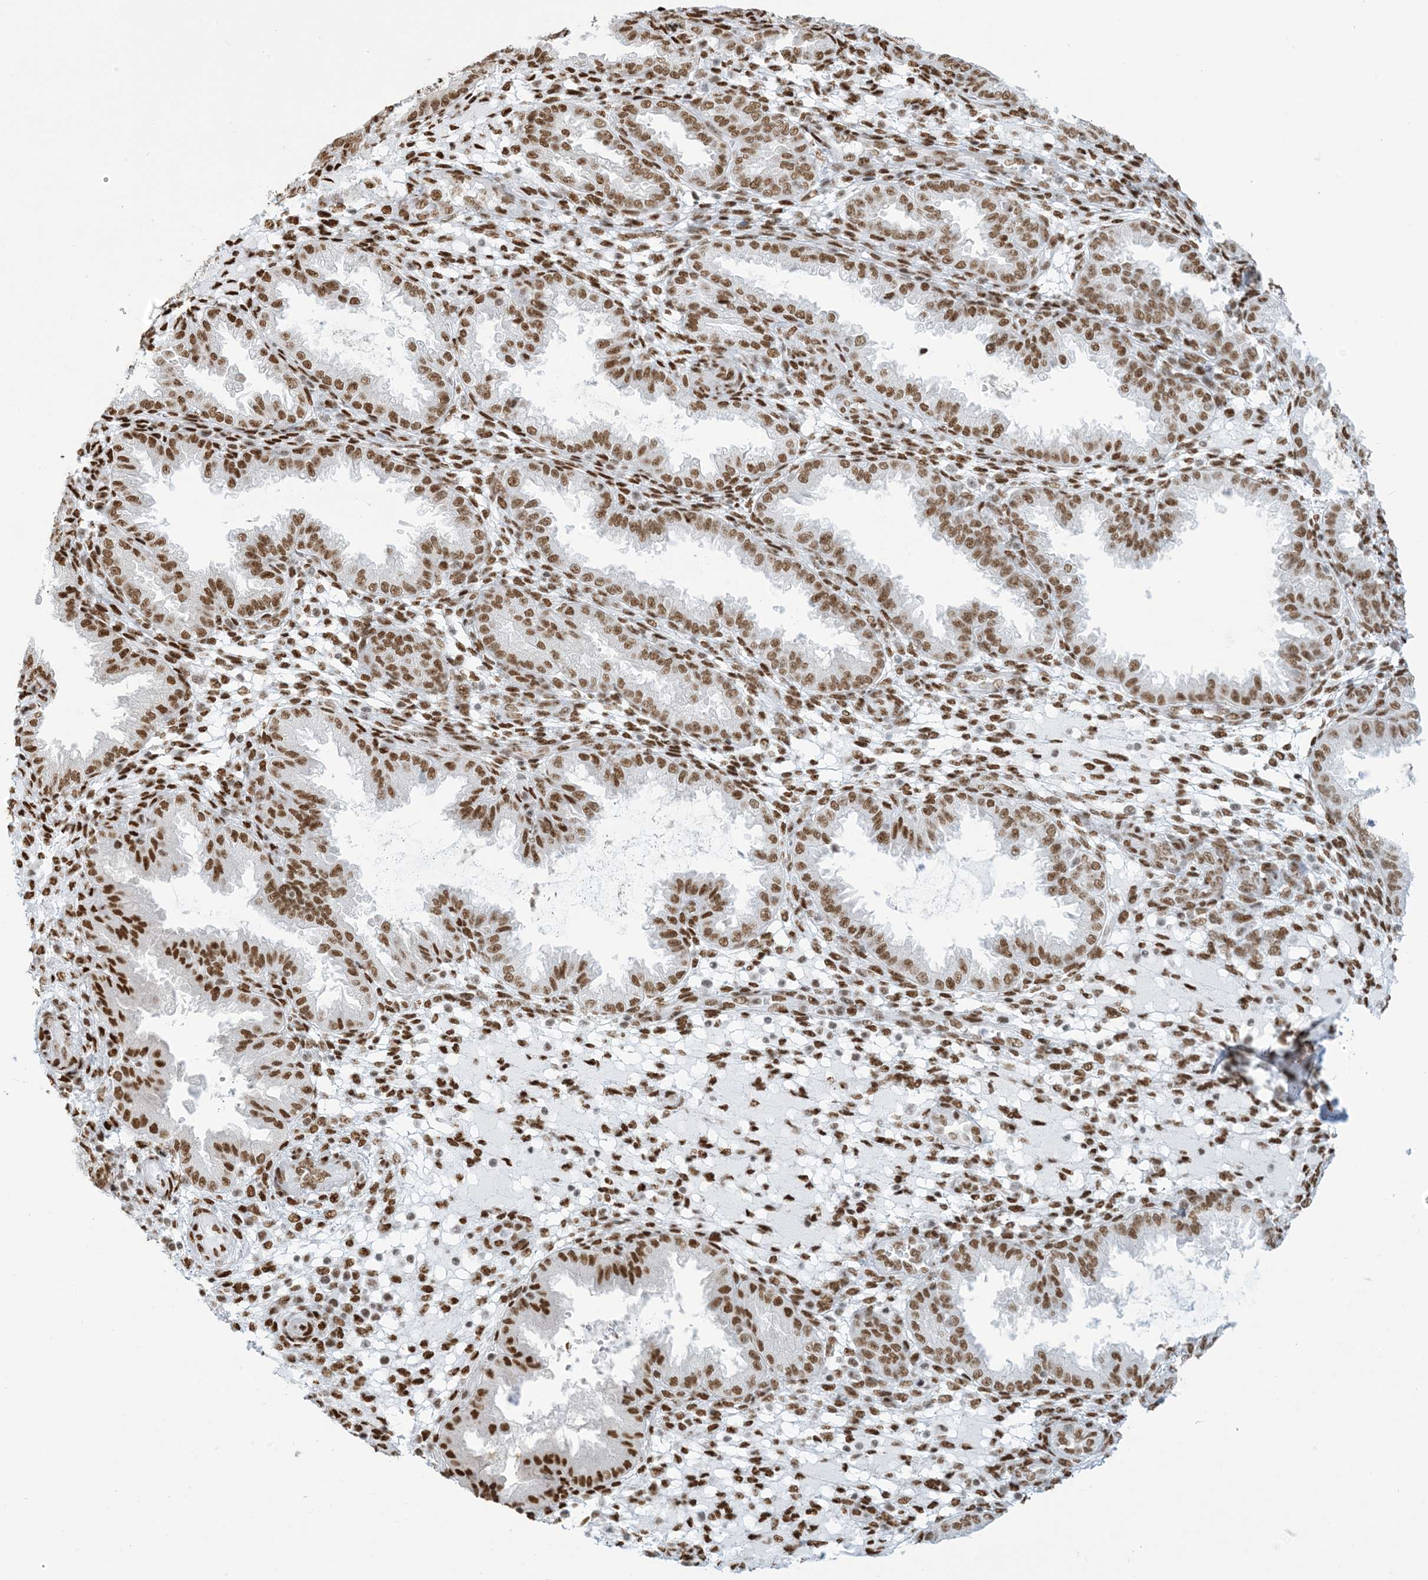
{"staining": {"intensity": "strong", "quantity": ">75%", "location": "nuclear"}, "tissue": "endometrium", "cell_type": "Cells in endometrial stroma", "image_type": "normal", "snomed": [{"axis": "morphology", "description": "Normal tissue, NOS"}, {"axis": "topography", "description": "Endometrium"}], "caption": "Endometrium stained with IHC shows strong nuclear staining in about >75% of cells in endometrial stroma. (brown staining indicates protein expression, while blue staining denotes nuclei).", "gene": "STAG1", "patient": {"sex": "female", "age": 33}}